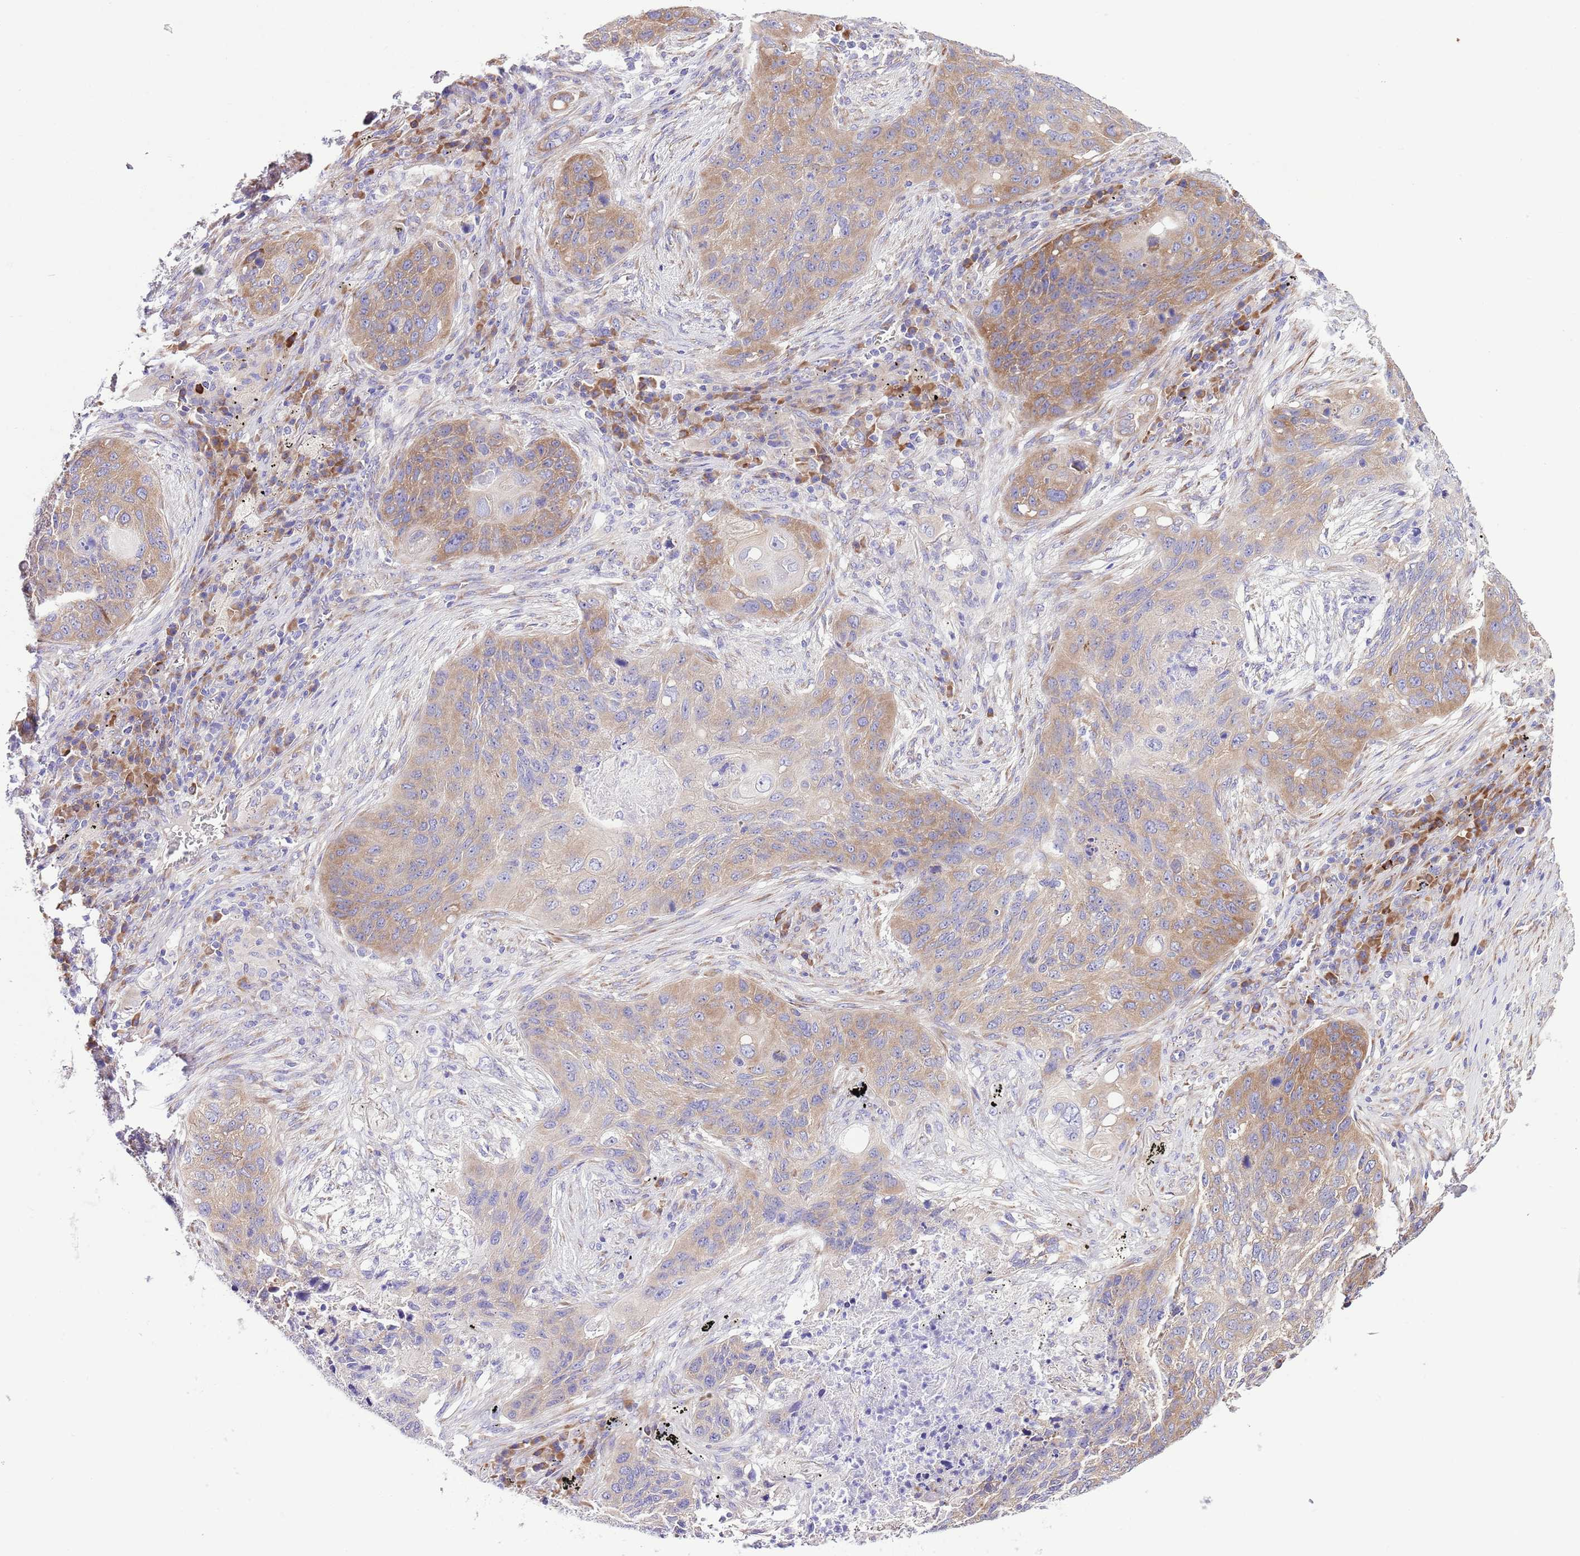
{"staining": {"intensity": "moderate", "quantity": "25%-75%", "location": "cytoplasmic/membranous"}, "tissue": "lung cancer", "cell_type": "Tumor cells", "image_type": "cancer", "snomed": [{"axis": "morphology", "description": "Squamous cell carcinoma, NOS"}, {"axis": "topography", "description": "Lung"}], "caption": "Brown immunohistochemical staining in lung cancer displays moderate cytoplasmic/membranous expression in approximately 25%-75% of tumor cells.", "gene": "RPS10", "patient": {"sex": "female", "age": 63}}